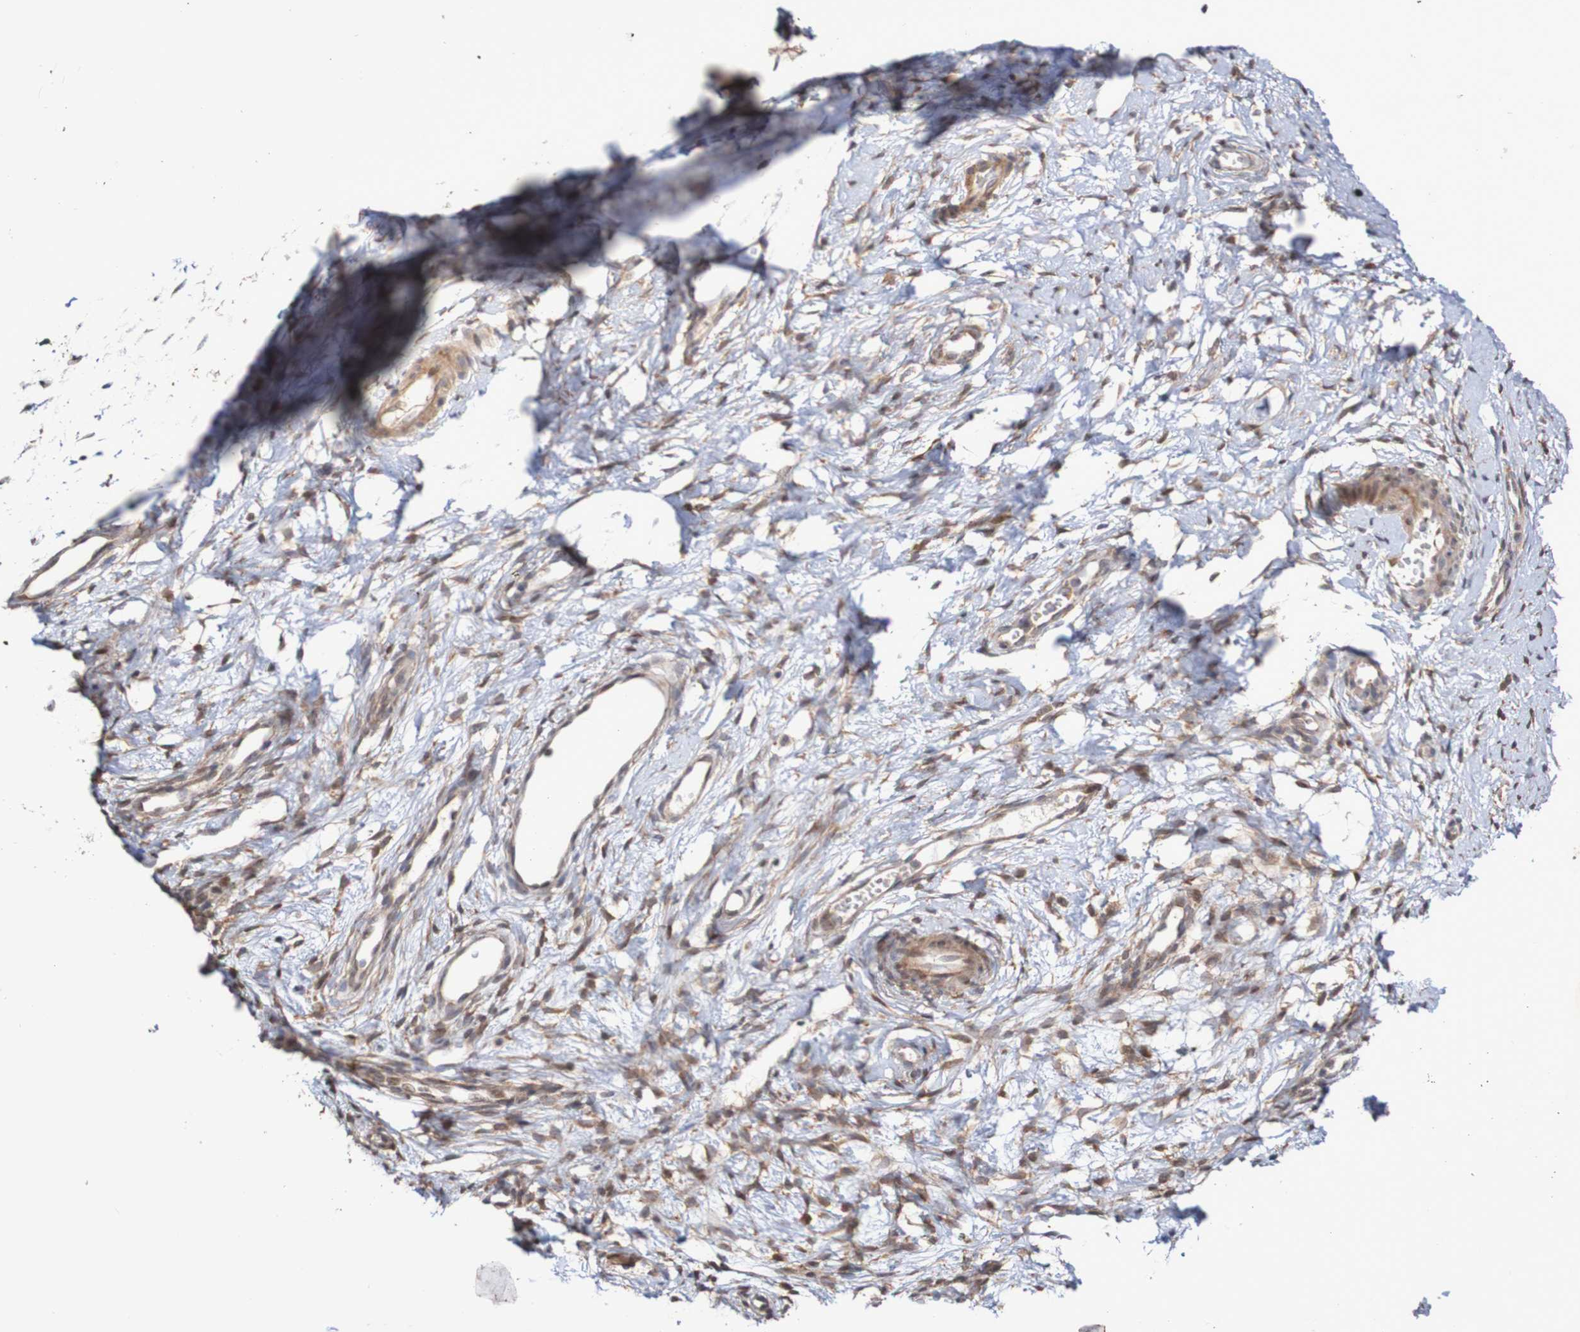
{"staining": {"intensity": "moderate", "quantity": ">75%", "location": "cytoplasmic/membranous"}, "tissue": "cervix", "cell_type": "Glandular cells", "image_type": "normal", "snomed": [{"axis": "morphology", "description": "Normal tissue, NOS"}, {"axis": "topography", "description": "Cervix"}], "caption": "An image showing moderate cytoplasmic/membranous expression in approximately >75% of glandular cells in benign cervix, as visualized by brown immunohistochemical staining.", "gene": "PHPT1", "patient": {"sex": "female", "age": 65}}